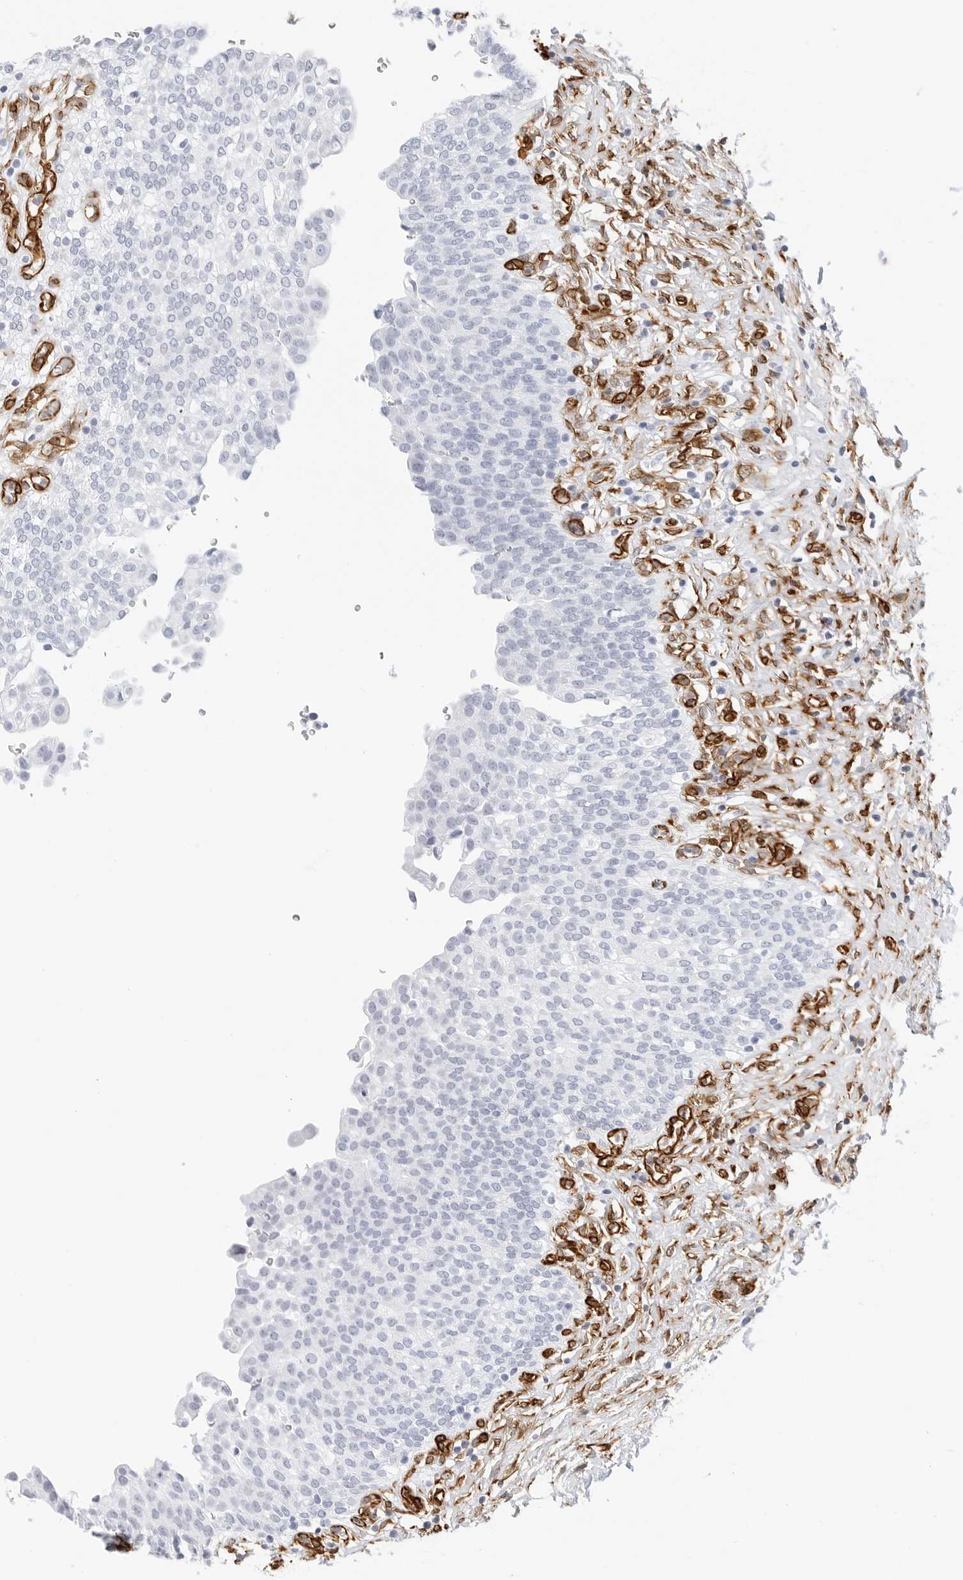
{"staining": {"intensity": "negative", "quantity": "none", "location": "none"}, "tissue": "urinary bladder", "cell_type": "Urothelial cells", "image_type": "normal", "snomed": [{"axis": "morphology", "description": "Urothelial carcinoma, High grade"}, {"axis": "topography", "description": "Urinary bladder"}], "caption": "A high-resolution photomicrograph shows IHC staining of unremarkable urinary bladder, which shows no significant positivity in urothelial cells.", "gene": "NES", "patient": {"sex": "male", "age": 46}}